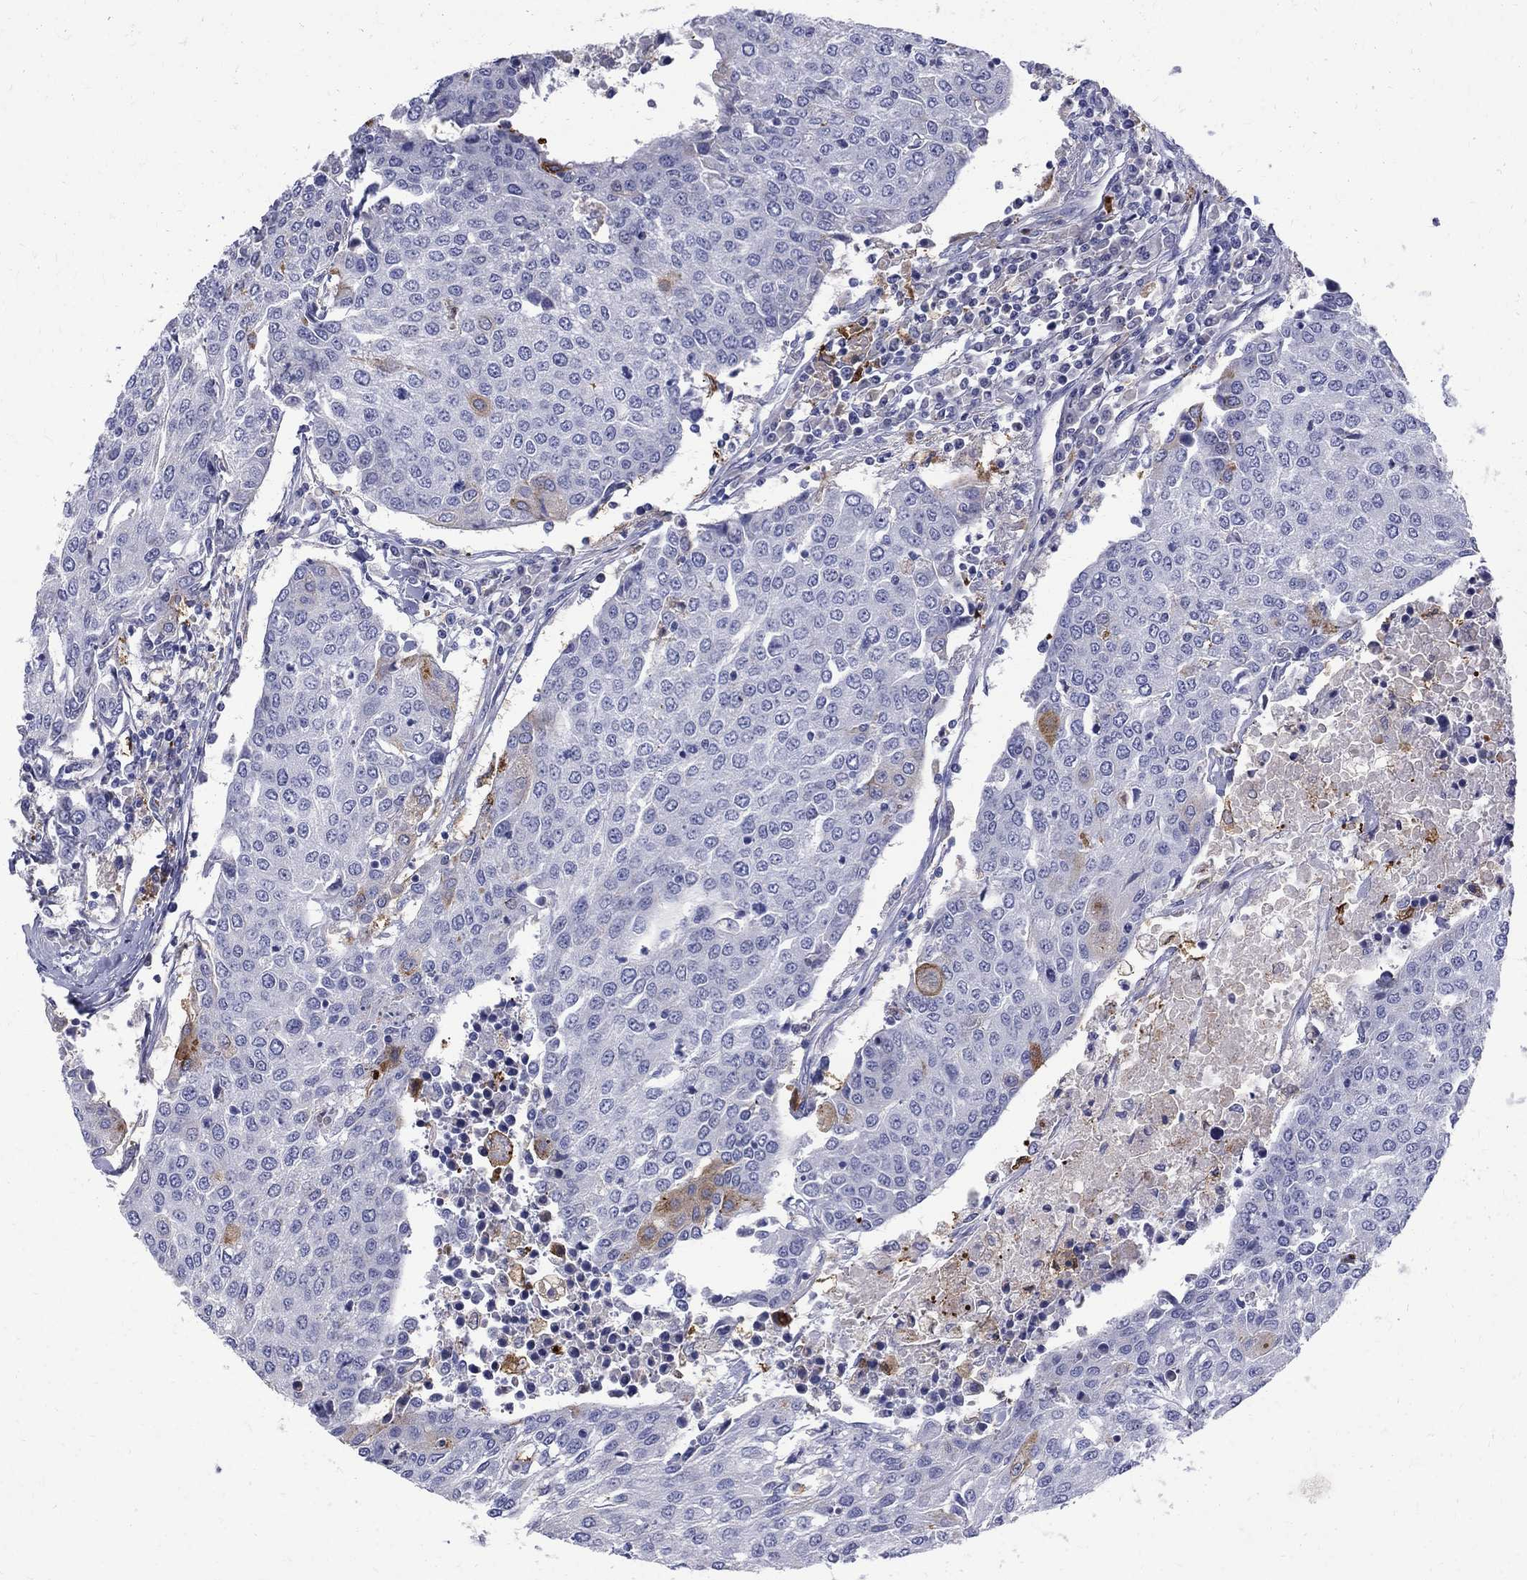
{"staining": {"intensity": "moderate", "quantity": "<25%", "location": "cytoplasmic/membranous"}, "tissue": "urothelial cancer", "cell_type": "Tumor cells", "image_type": "cancer", "snomed": [{"axis": "morphology", "description": "Urothelial carcinoma, High grade"}, {"axis": "topography", "description": "Urinary bladder"}], "caption": "Protein positivity by immunohistochemistry (IHC) exhibits moderate cytoplasmic/membranous staining in approximately <25% of tumor cells in urothelial cancer.", "gene": "AGER", "patient": {"sex": "female", "age": 85}}